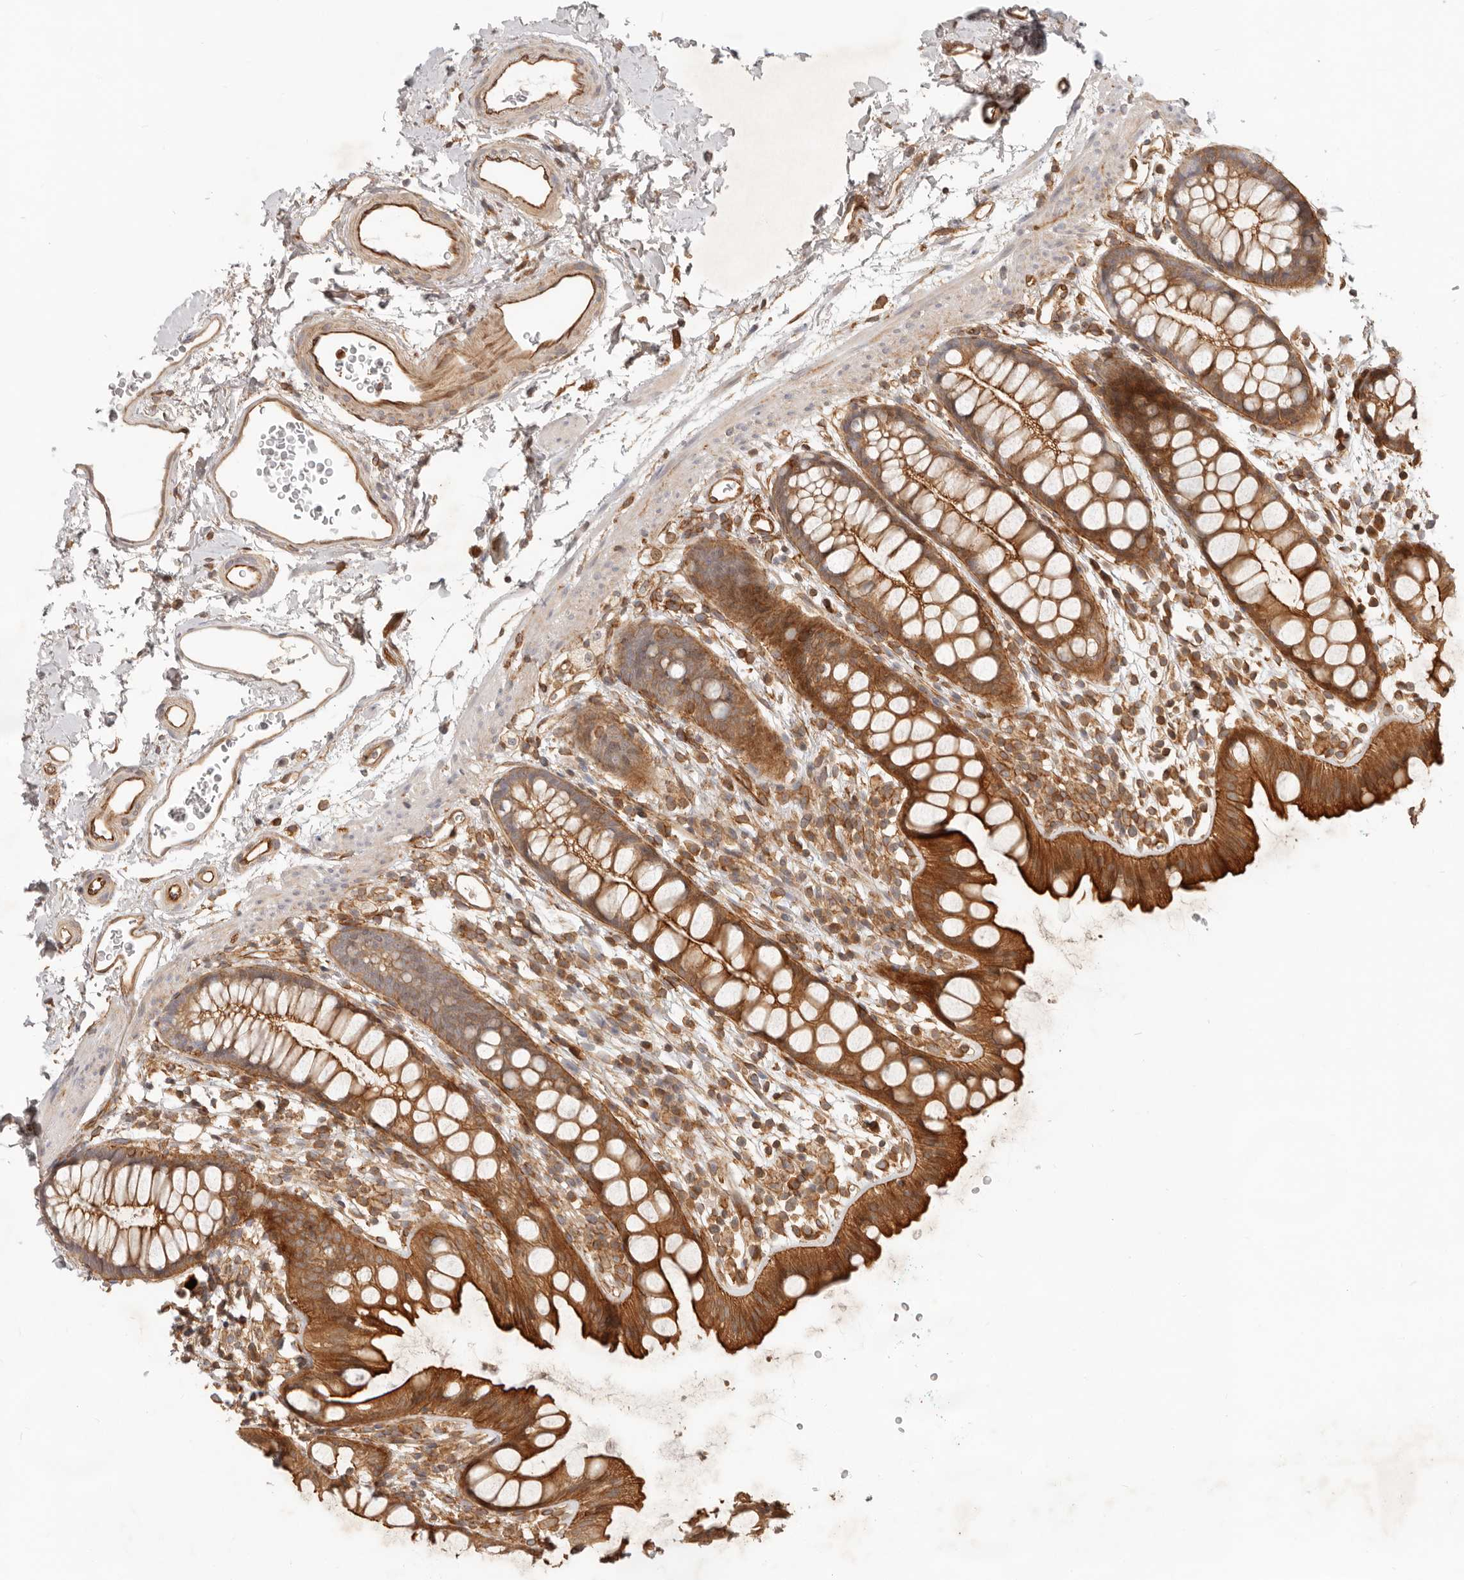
{"staining": {"intensity": "strong", "quantity": ">75%", "location": "cytoplasmic/membranous"}, "tissue": "rectum", "cell_type": "Glandular cells", "image_type": "normal", "snomed": [{"axis": "morphology", "description": "Normal tissue, NOS"}, {"axis": "topography", "description": "Rectum"}], "caption": "Immunohistochemical staining of unremarkable human rectum reveals strong cytoplasmic/membranous protein expression in approximately >75% of glandular cells.", "gene": "UFSP1", "patient": {"sex": "female", "age": 65}}